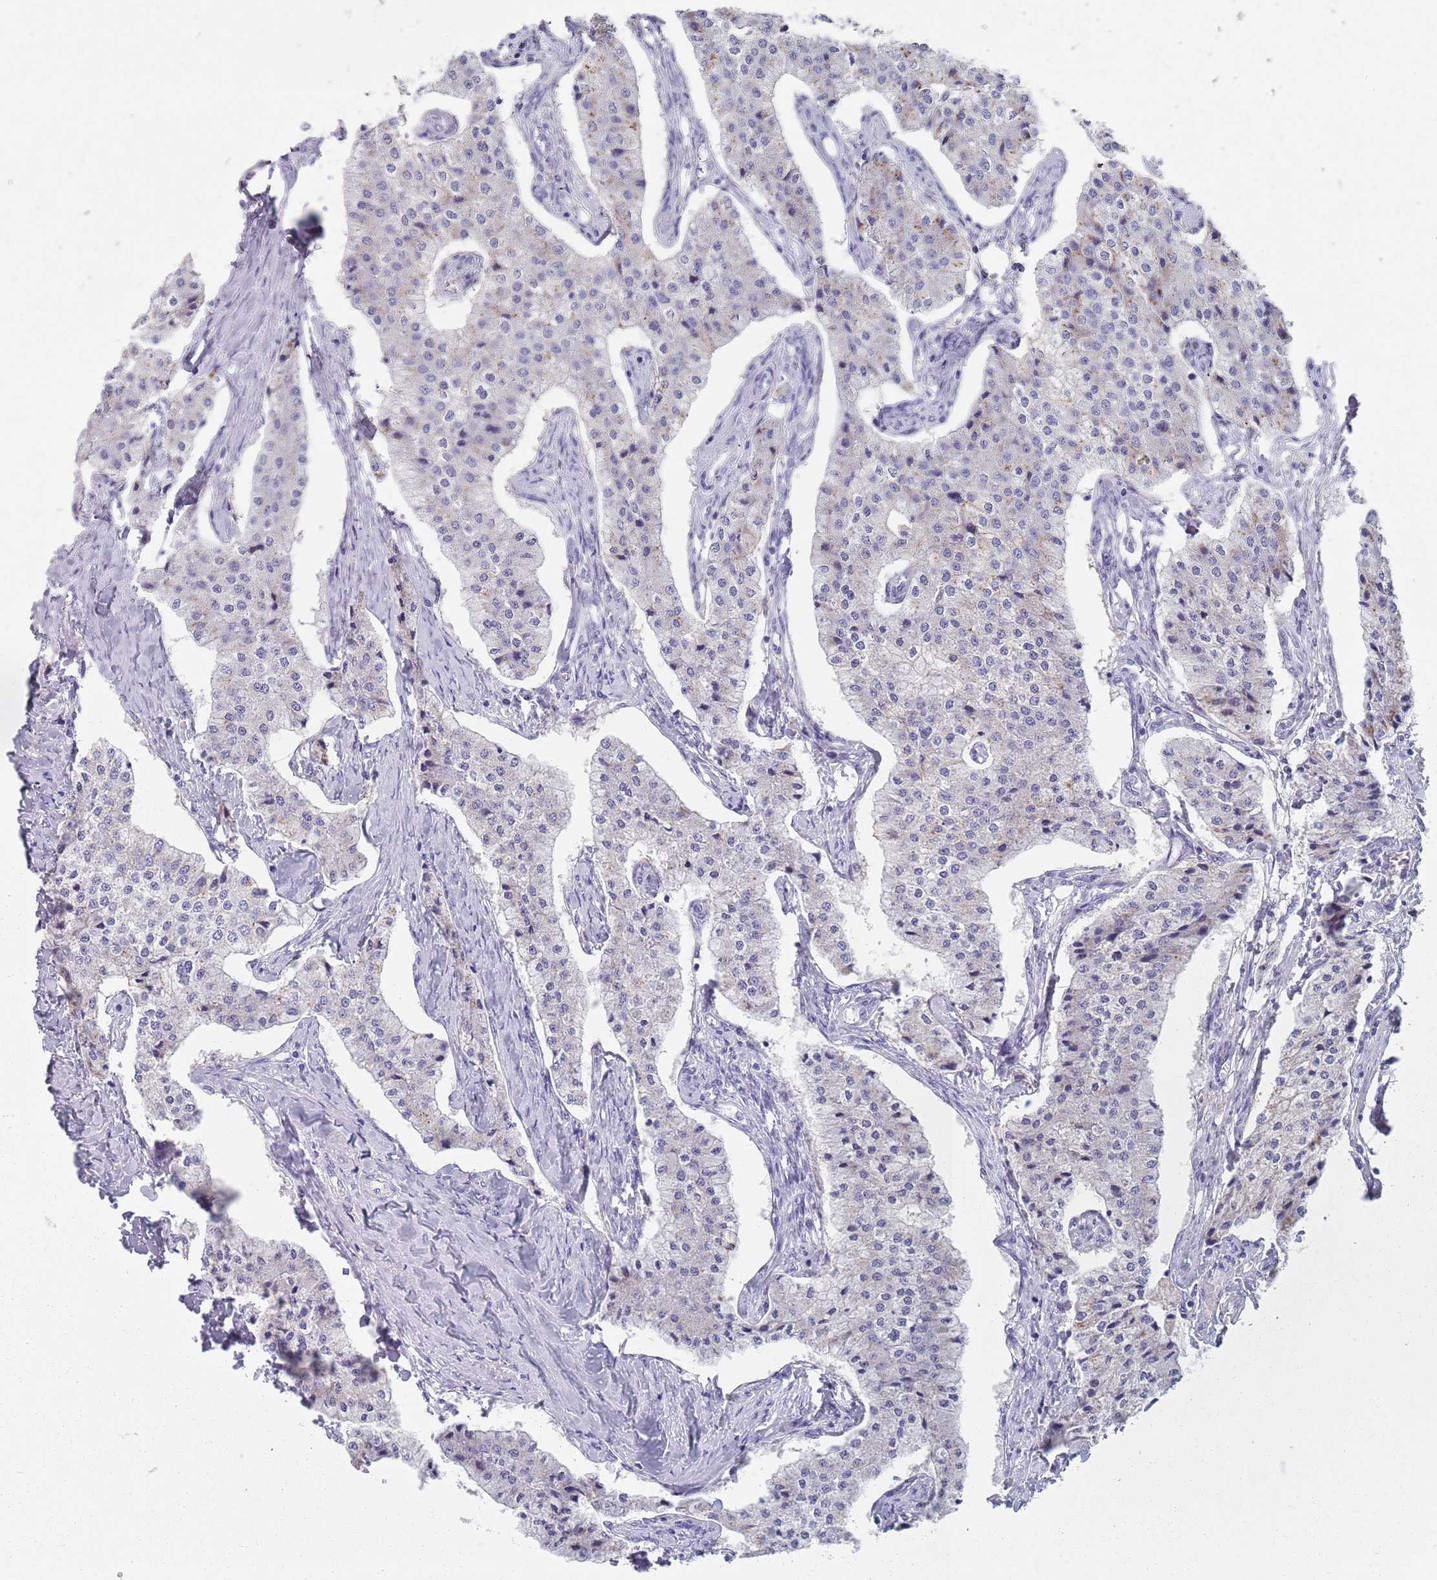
{"staining": {"intensity": "negative", "quantity": "none", "location": "none"}, "tissue": "carcinoid", "cell_type": "Tumor cells", "image_type": "cancer", "snomed": [{"axis": "morphology", "description": "Carcinoid, malignant, NOS"}, {"axis": "topography", "description": "Colon"}], "caption": "The photomicrograph displays no significant positivity in tumor cells of malignant carcinoid.", "gene": "PLOD1", "patient": {"sex": "female", "age": 52}}